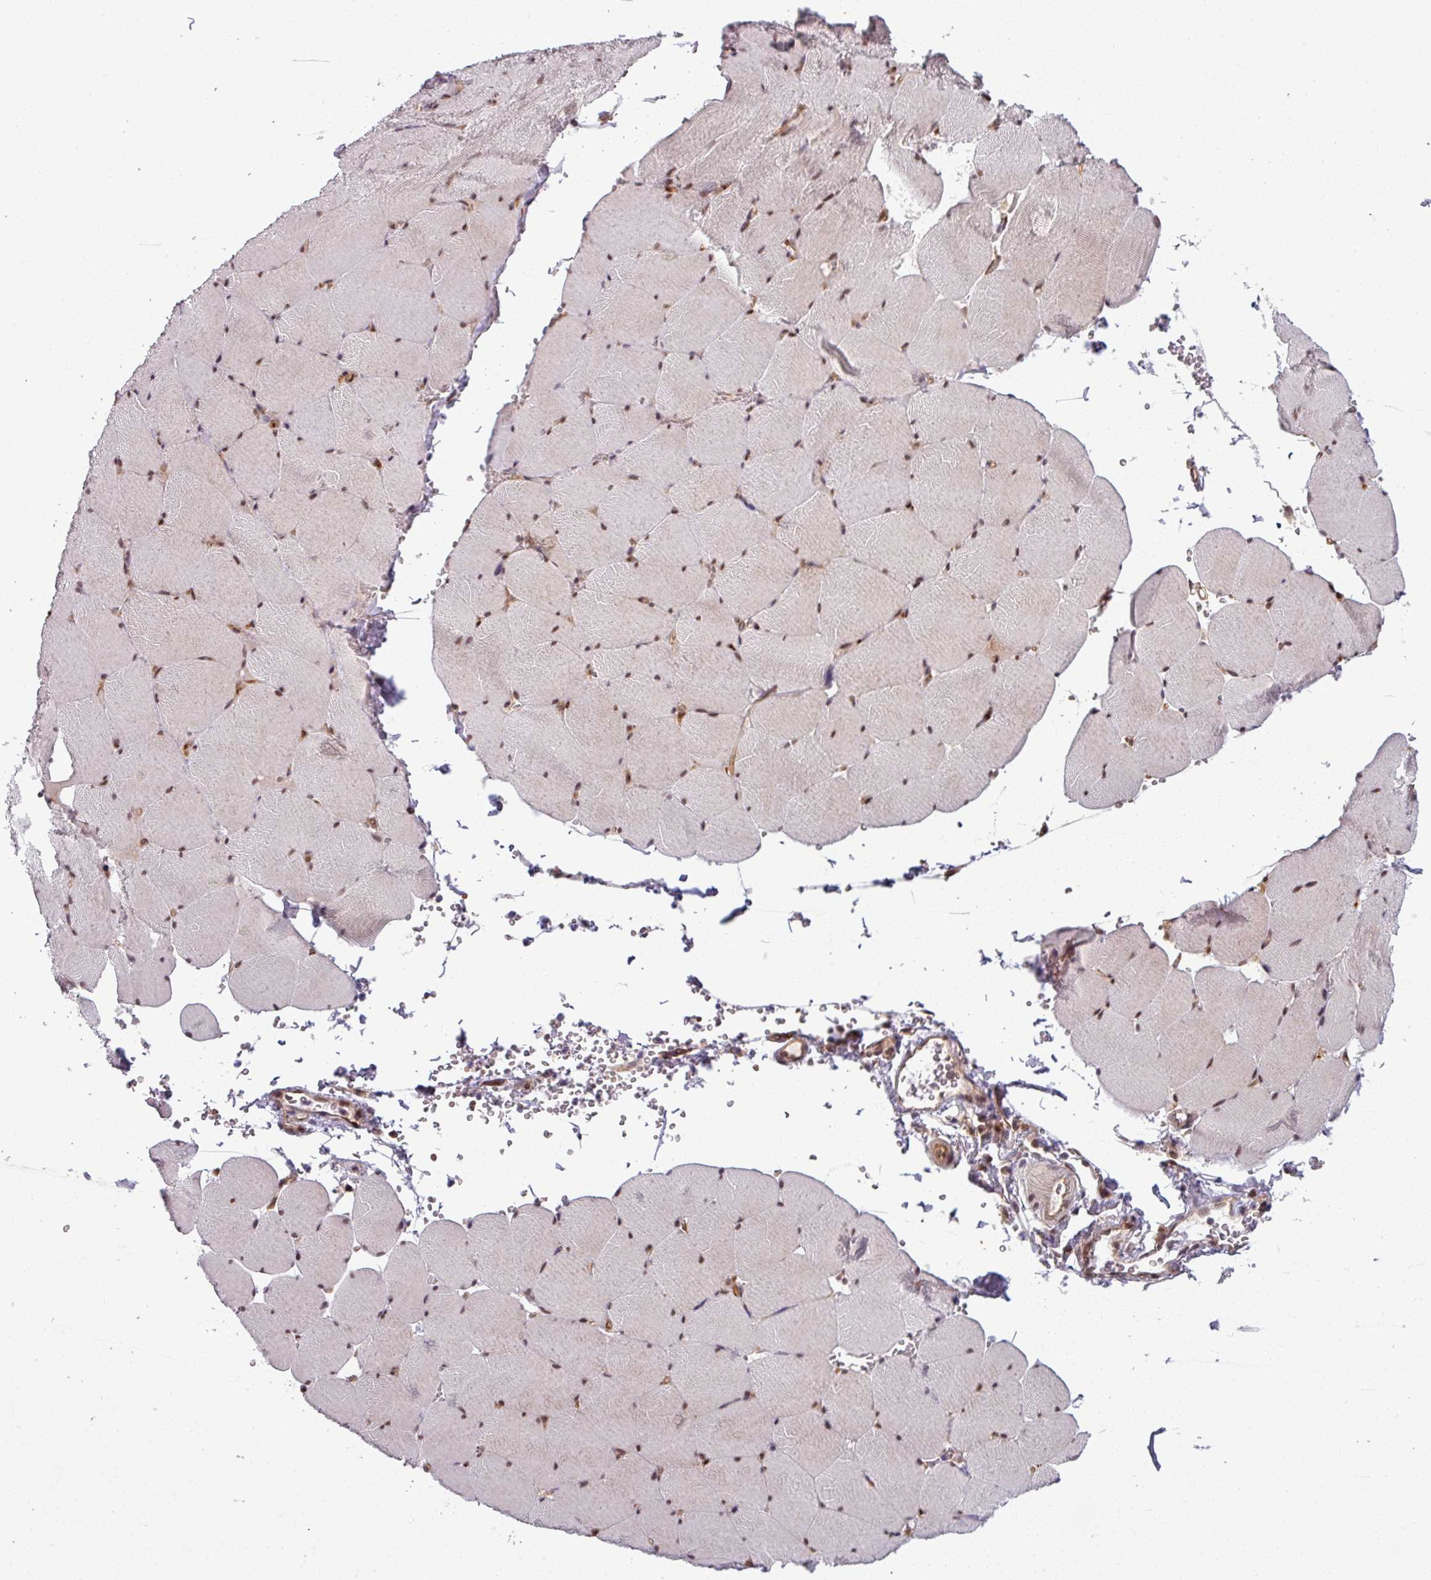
{"staining": {"intensity": "moderate", "quantity": ">75%", "location": "nuclear"}, "tissue": "skeletal muscle", "cell_type": "Myocytes", "image_type": "normal", "snomed": [{"axis": "morphology", "description": "Normal tissue, NOS"}, {"axis": "topography", "description": "Skeletal muscle"}, {"axis": "topography", "description": "Head-Neck"}], "caption": "Protein expression analysis of unremarkable human skeletal muscle reveals moderate nuclear positivity in about >75% of myocytes. The staining is performed using DAB (3,3'-diaminobenzidine) brown chromogen to label protein expression. The nuclei are counter-stained blue using hematoxylin.", "gene": "KCTD11", "patient": {"sex": "male", "age": 66}}